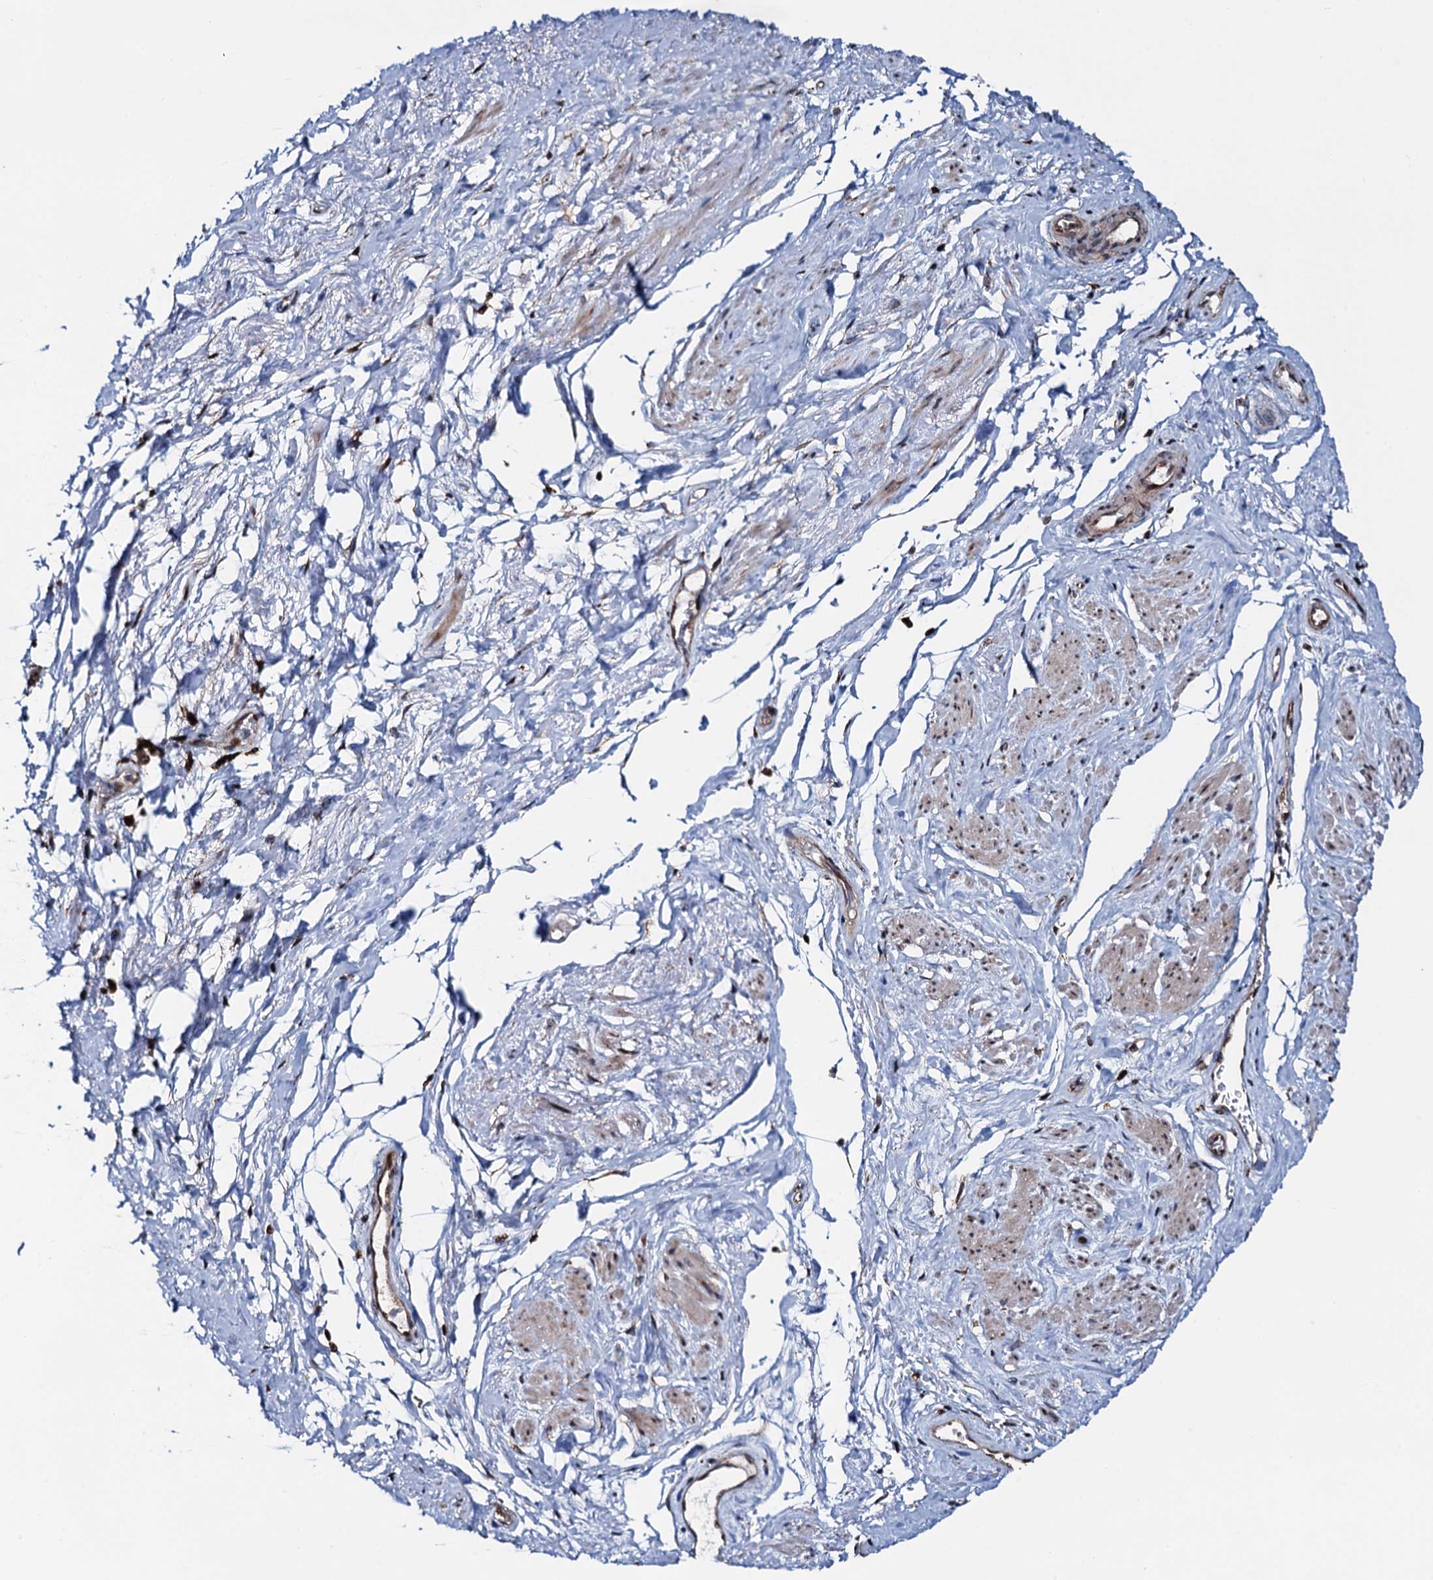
{"staining": {"intensity": "weak", "quantity": "25%-75%", "location": "cytoplasmic/membranous"}, "tissue": "smooth muscle", "cell_type": "Smooth muscle cells", "image_type": "normal", "snomed": [{"axis": "morphology", "description": "Normal tissue, NOS"}, {"axis": "topography", "description": "Smooth muscle"}, {"axis": "topography", "description": "Peripheral nerve tissue"}], "caption": "Protein staining of normal smooth muscle reveals weak cytoplasmic/membranous staining in approximately 25%-75% of smooth muscle cells. (Stains: DAB (3,3'-diaminobenzidine) in brown, nuclei in blue, Microscopy: brightfield microscopy at high magnification).", "gene": "CCDC102A", "patient": {"sex": "male", "age": 69}}